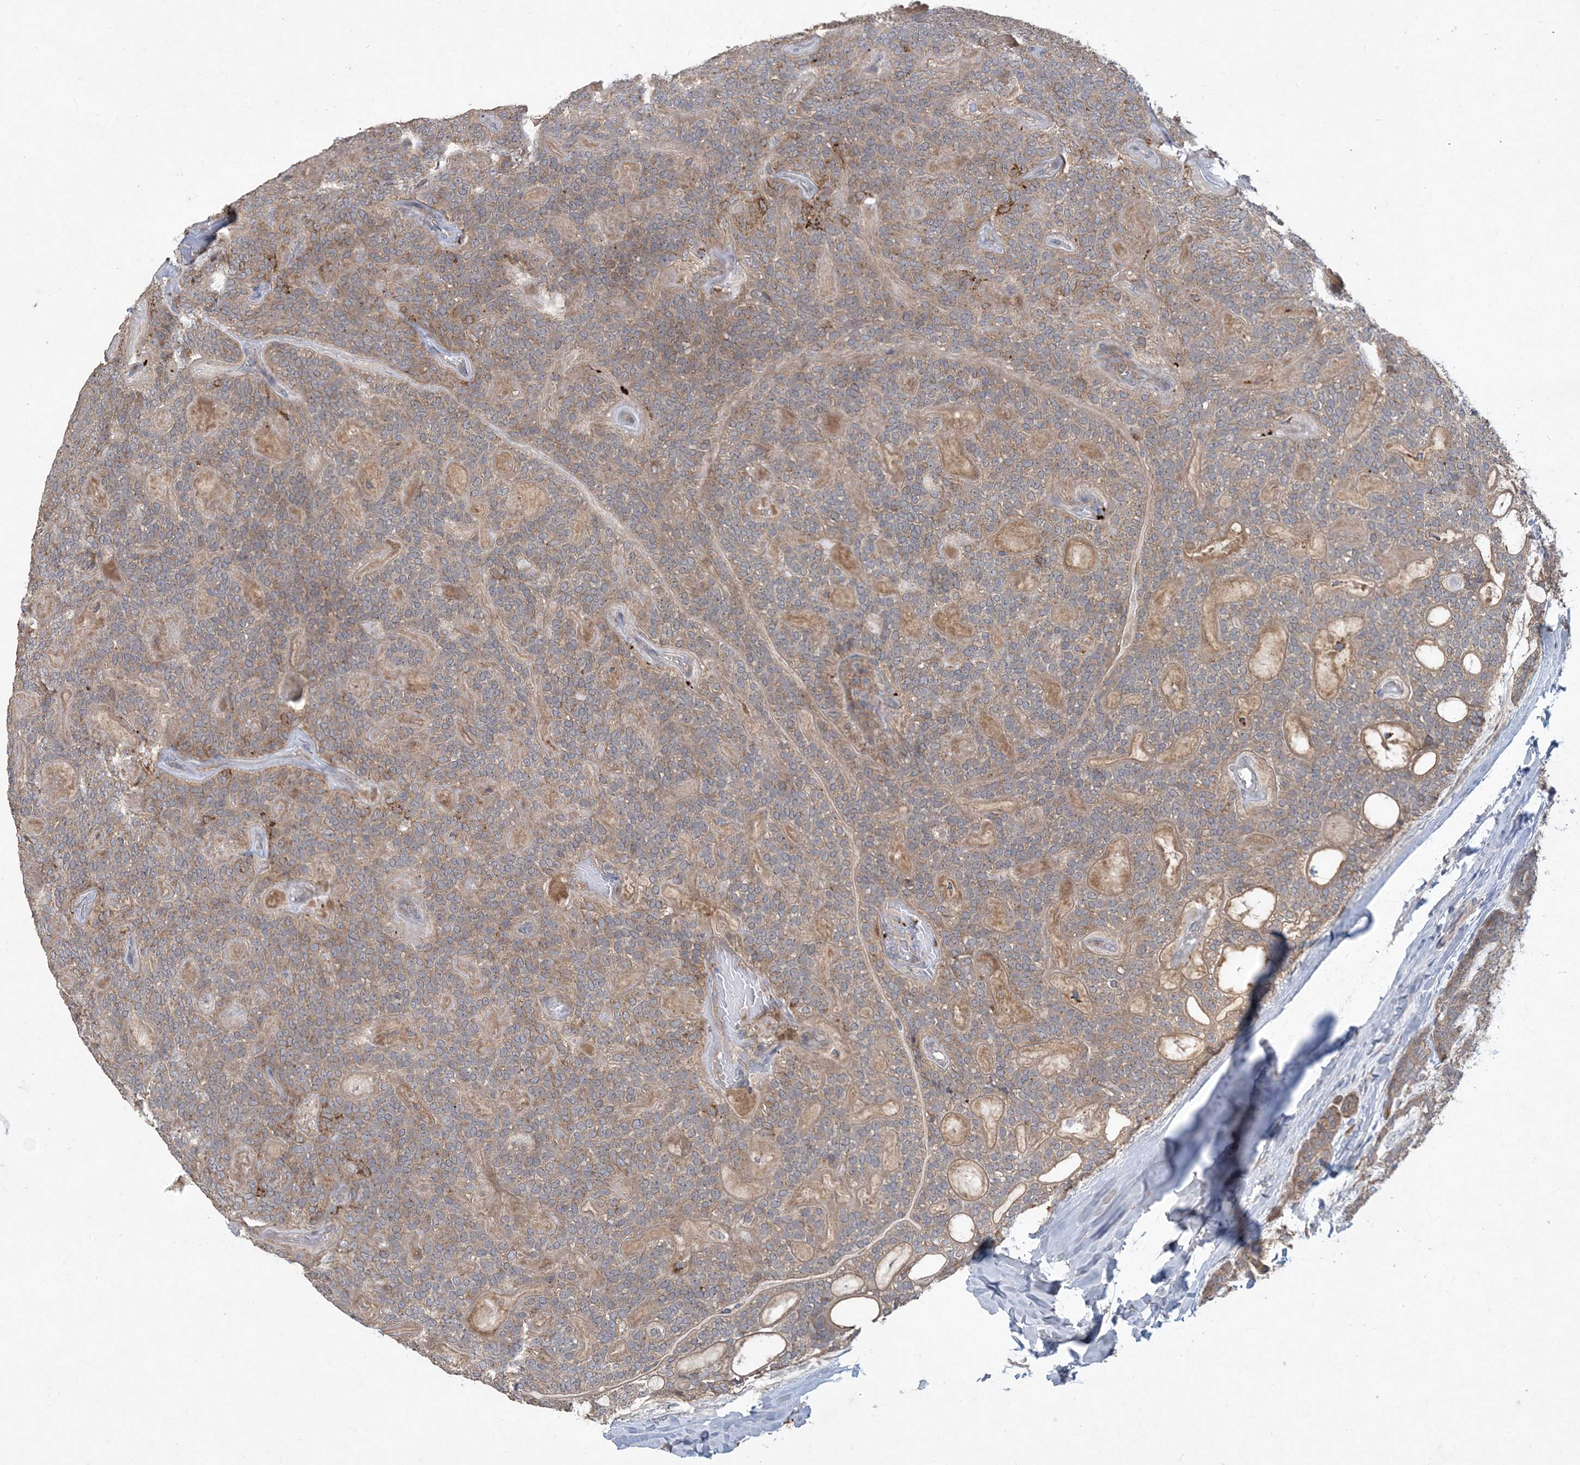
{"staining": {"intensity": "moderate", "quantity": ">75%", "location": "cytoplasmic/membranous"}, "tissue": "head and neck cancer", "cell_type": "Tumor cells", "image_type": "cancer", "snomed": [{"axis": "morphology", "description": "Adenocarcinoma, NOS"}, {"axis": "topography", "description": "Head-Neck"}], "caption": "The immunohistochemical stain highlights moderate cytoplasmic/membranous expression in tumor cells of head and neck cancer tissue.", "gene": "MASP2", "patient": {"sex": "male", "age": 66}}